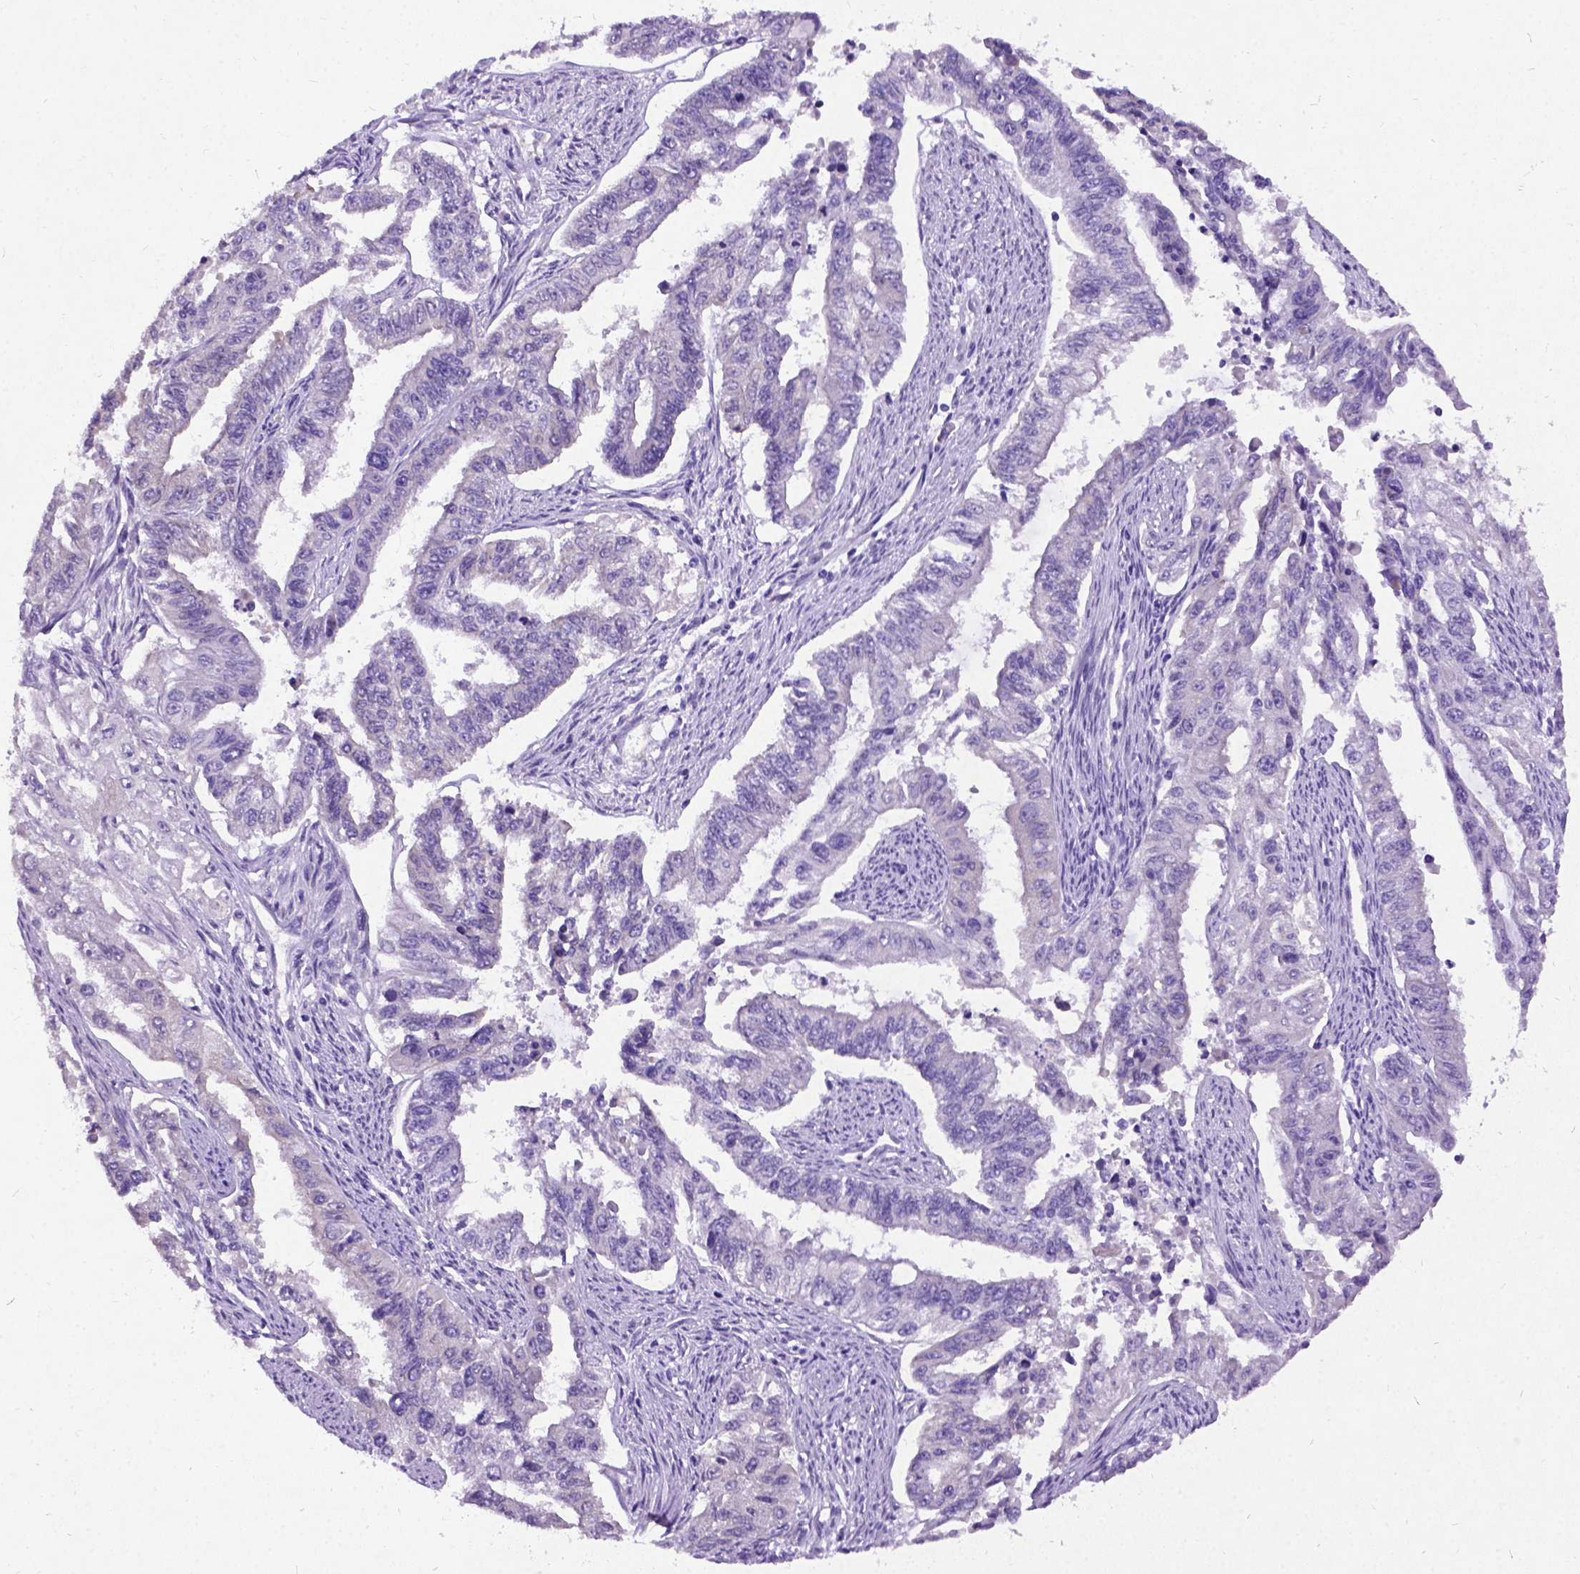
{"staining": {"intensity": "weak", "quantity": "<25%", "location": "cytoplasmic/membranous"}, "tissue": "endometrial cancer", "cell_type": "Tumor cells", "image_type": "cancer", "snomed": [{"axis": "morphology", "description": "Adenocarcinoma, NOS"}, {"axis": "topography", "description": "Uterus"}], "caption": "Tumor cells show no significant protein expression in endometrial adenocarcinoma.", "gene": "NEUROD4", "patient": {"sex": "female", "age": 59}}